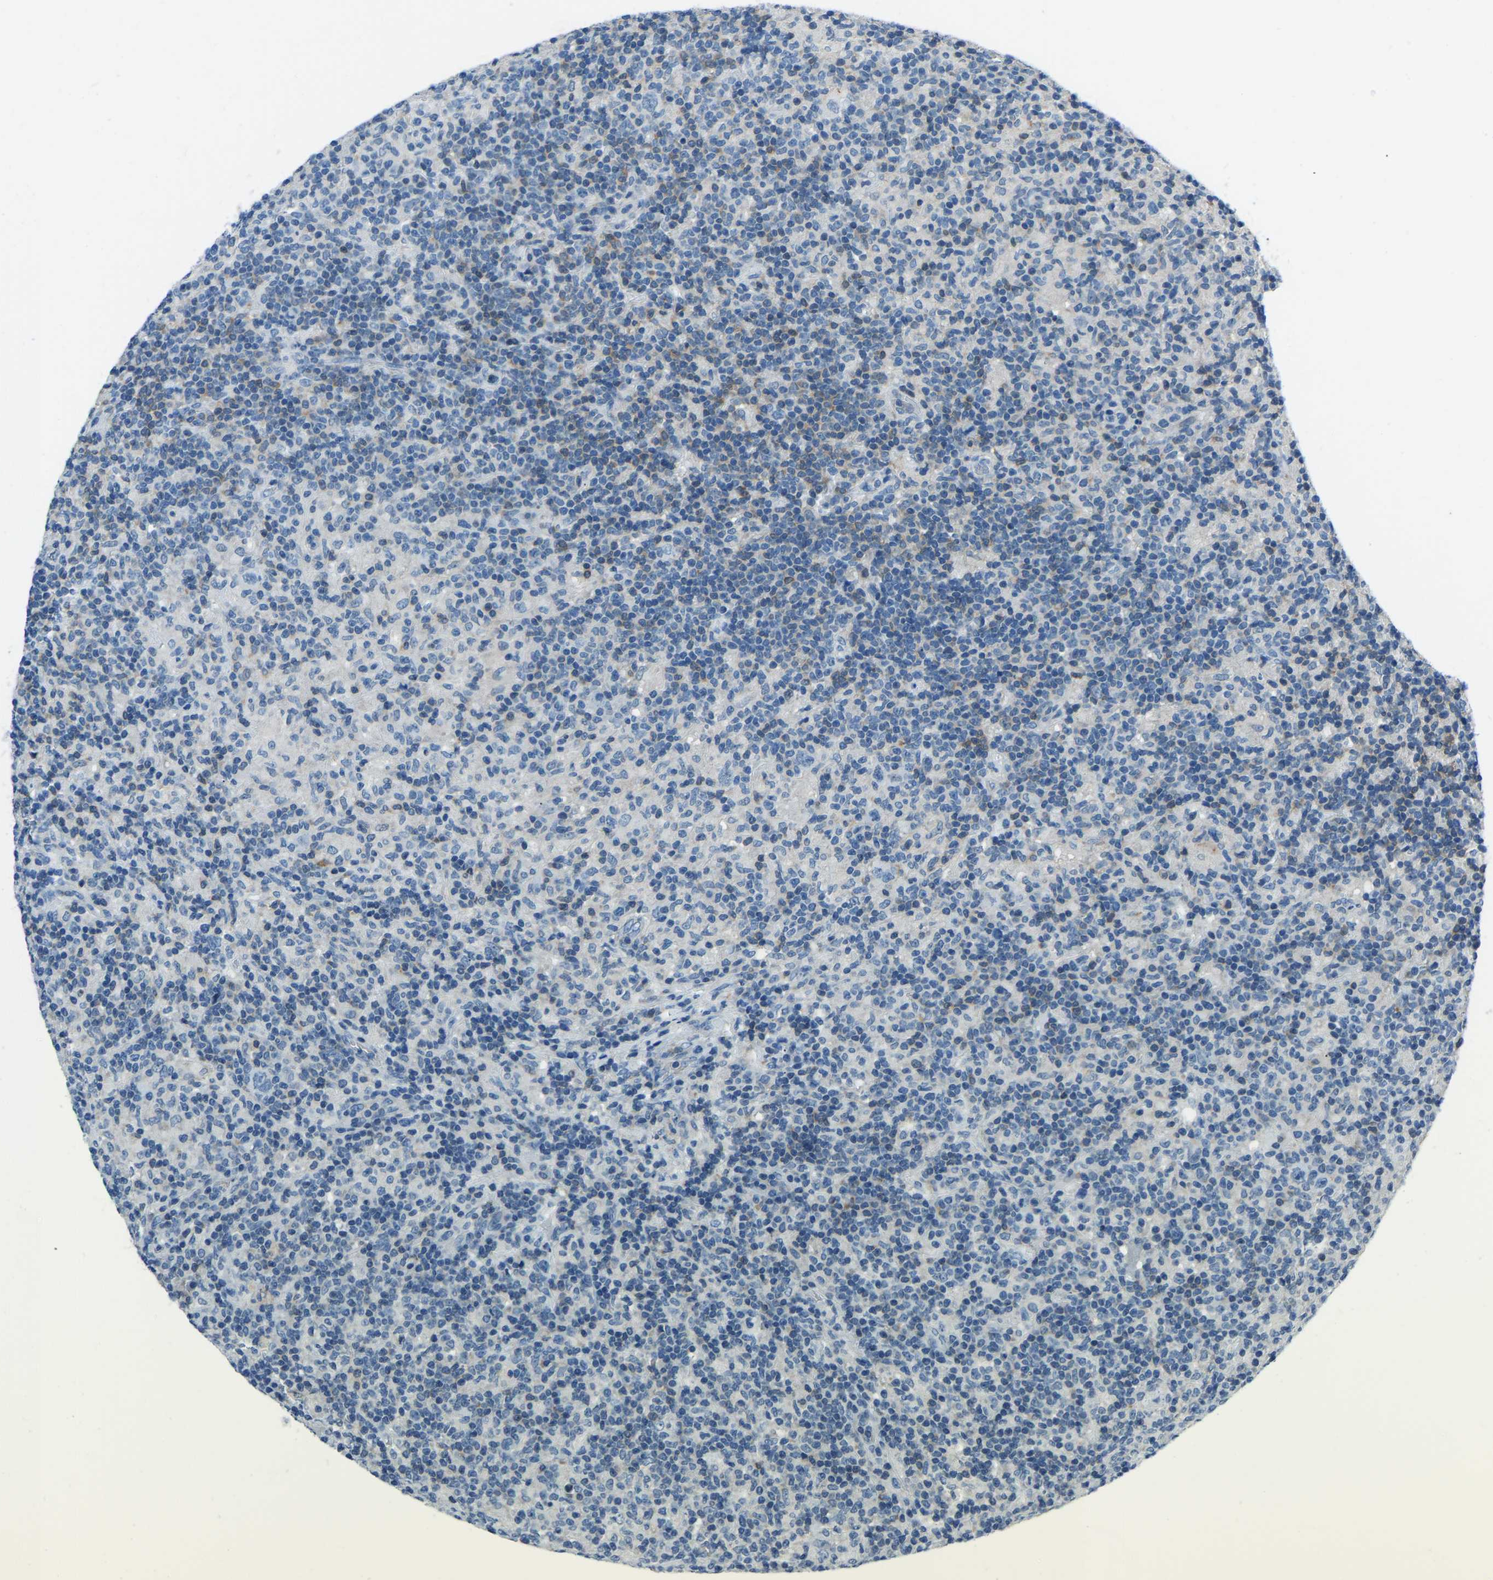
{"staining": {"intensity": "negative", "quantity": "none", "location": "none"}, "tissue": "lymphoma", "cell_type": "Tumor cells", "image_type": "cancer", "snomed": [{"axis": "morphology", "description": "Hodgkin's disease, NOS"}, {"axis": "topography", "description": "Lymph node"}], "caption": "The IHC image has no significant expression in tumor cells of lymphoma tissue.", "gene": "XIRP1", "patient": {"sex": "male", "age": 70}}